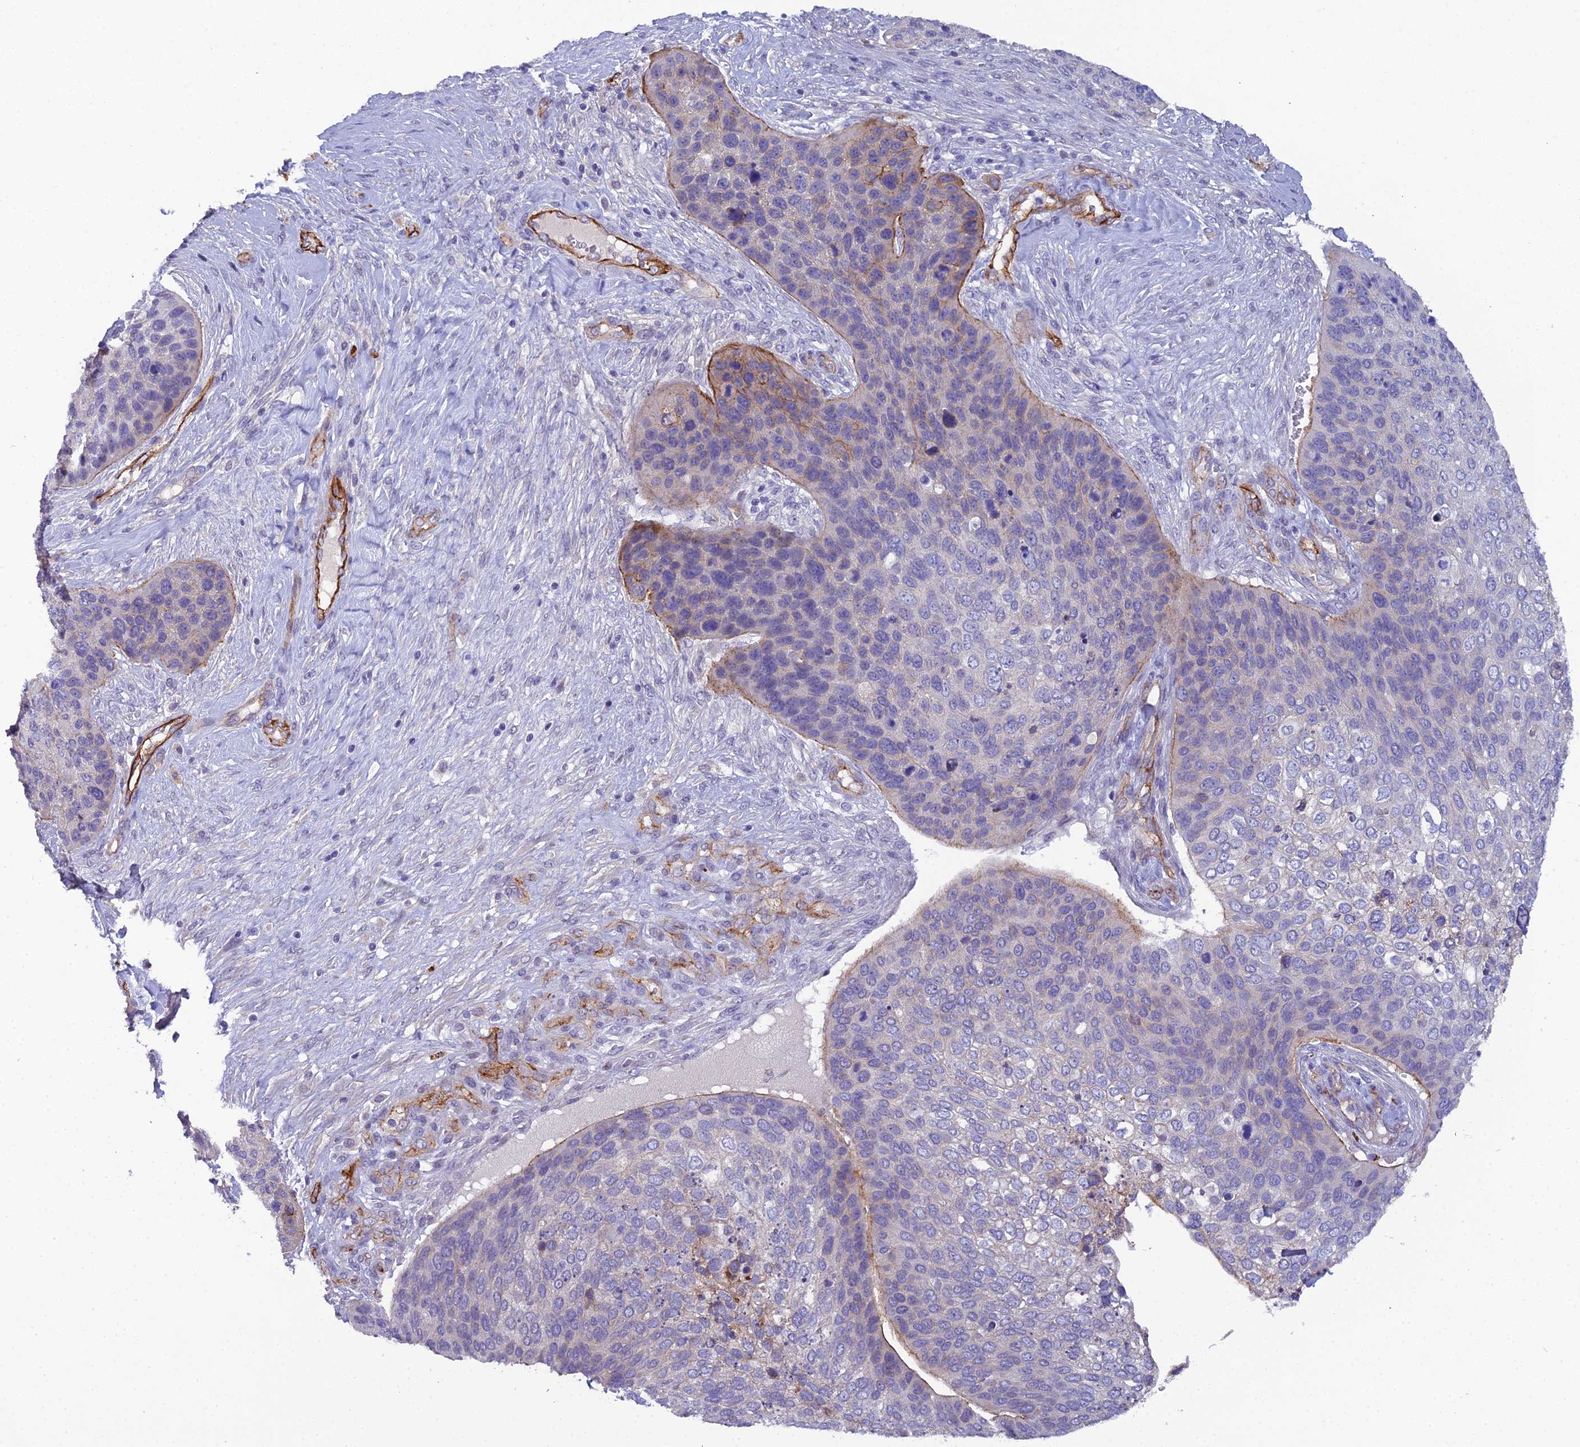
{"staining": {"intensity": "weak", "quantity": "<25%", "location": "cytoplasmic/membranous"}, "tissue": "skin cancer", "cell_type": "Tumor cells", "image_type": "cancer", "snomed": [{"axis": "morphology", "description": "Basal cell carcinoma"}, {"axis": "topography", "description": "Skin"}], "caption": "Immunohistochemistry of human skin basal cell carcinoma displays no staining in tumor cells.", "gene": "CFAP47", "patient": {"sex": "female", "age": 74}}